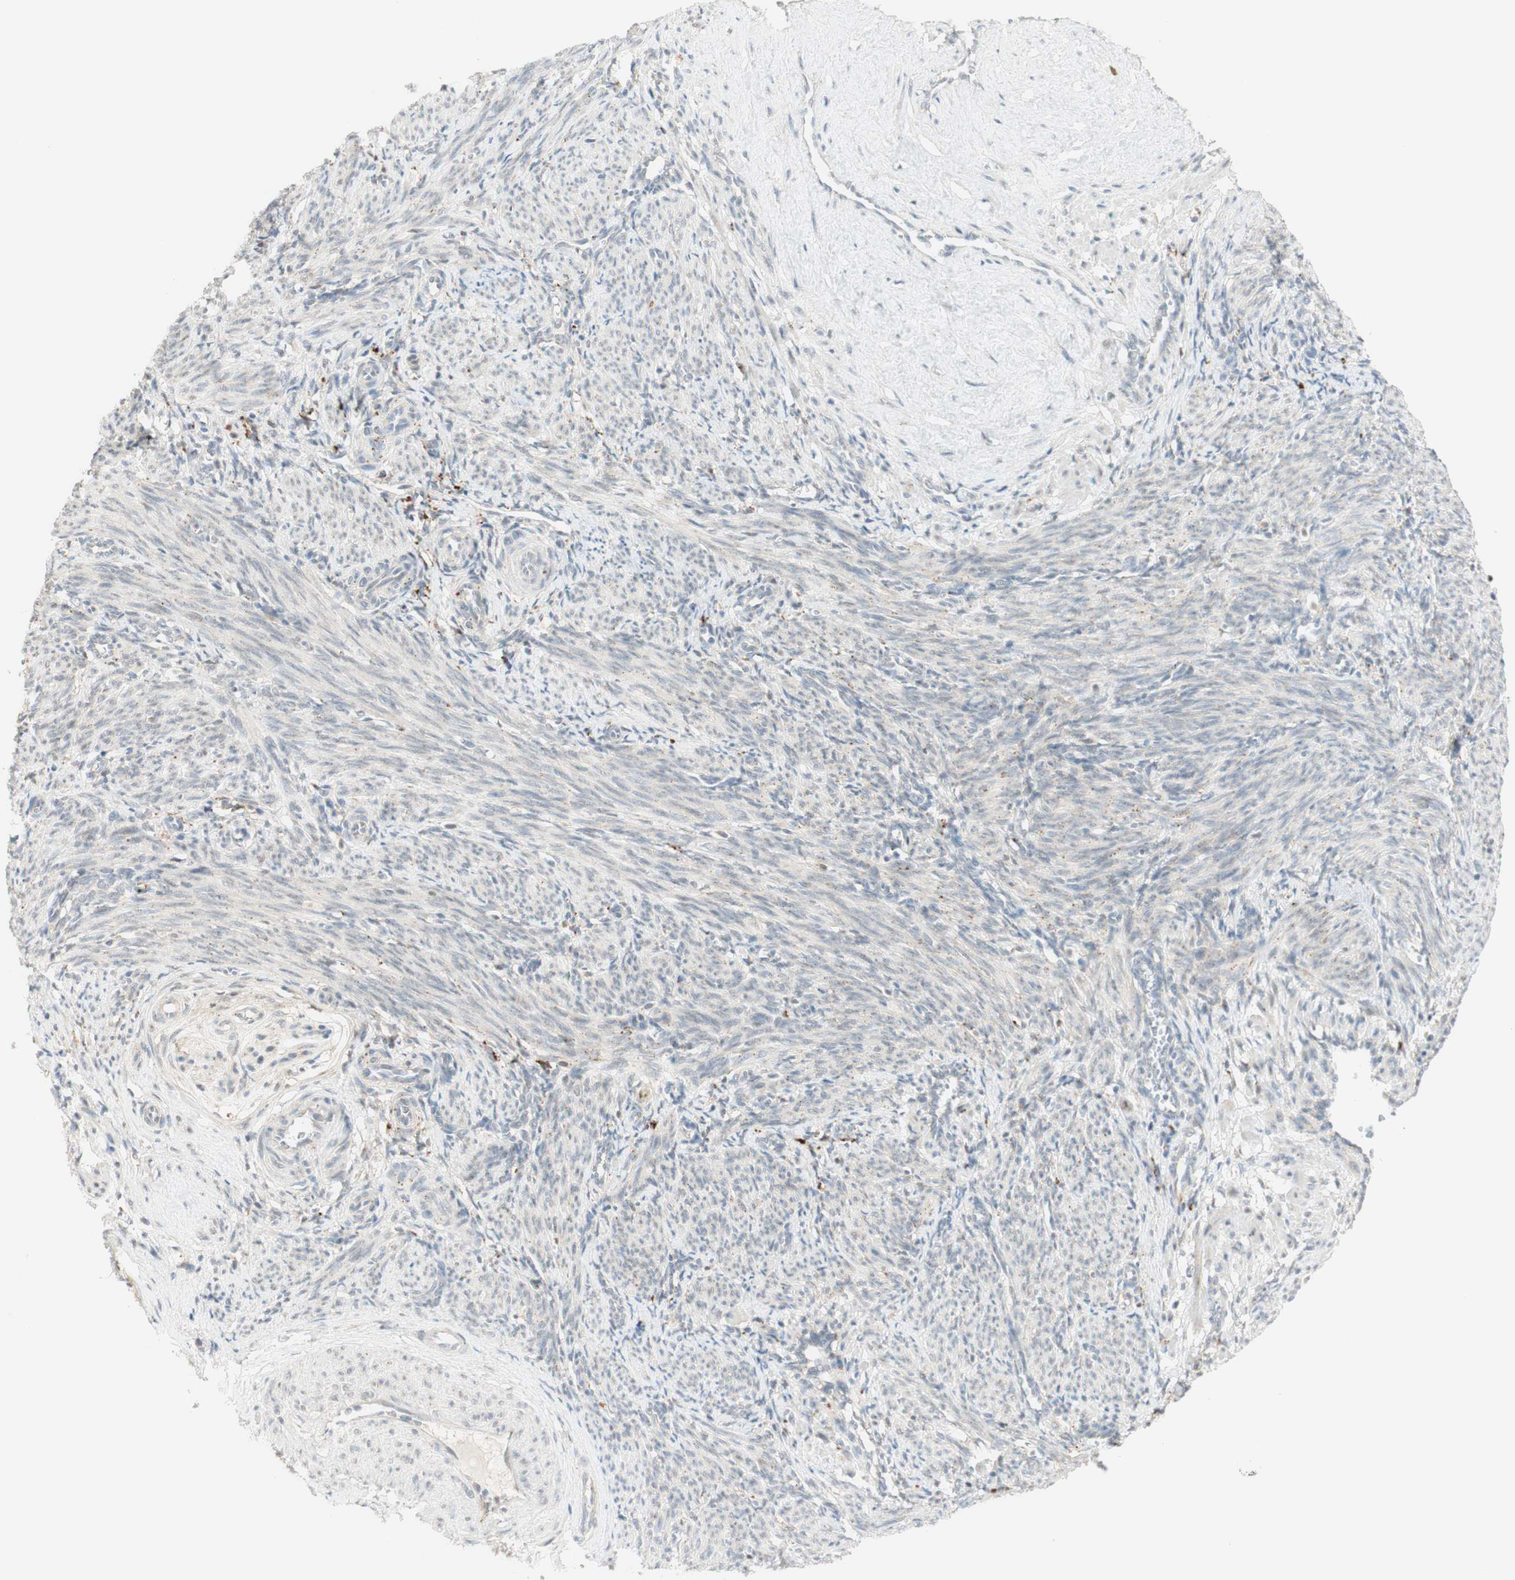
{"staining": {"intensity": "negative", "quantity": "none", "location": "none"}, "tissue": "smooth muscle", "cell_type": "Smooth muscle cells", "image_type": "normal", "snomed": [{"axis": "morphology", "description": "Normal tissue, NOS"}, {"axis": "topography", "description": "Endometrium"}], "caption": "This is an immunohistochemistry photomicrograph of unremarkable human smooth muscle. There is no expression in smooth muscle cells.", "gene": "GAPT", "patient": {"sex": "female", "age": 33}}